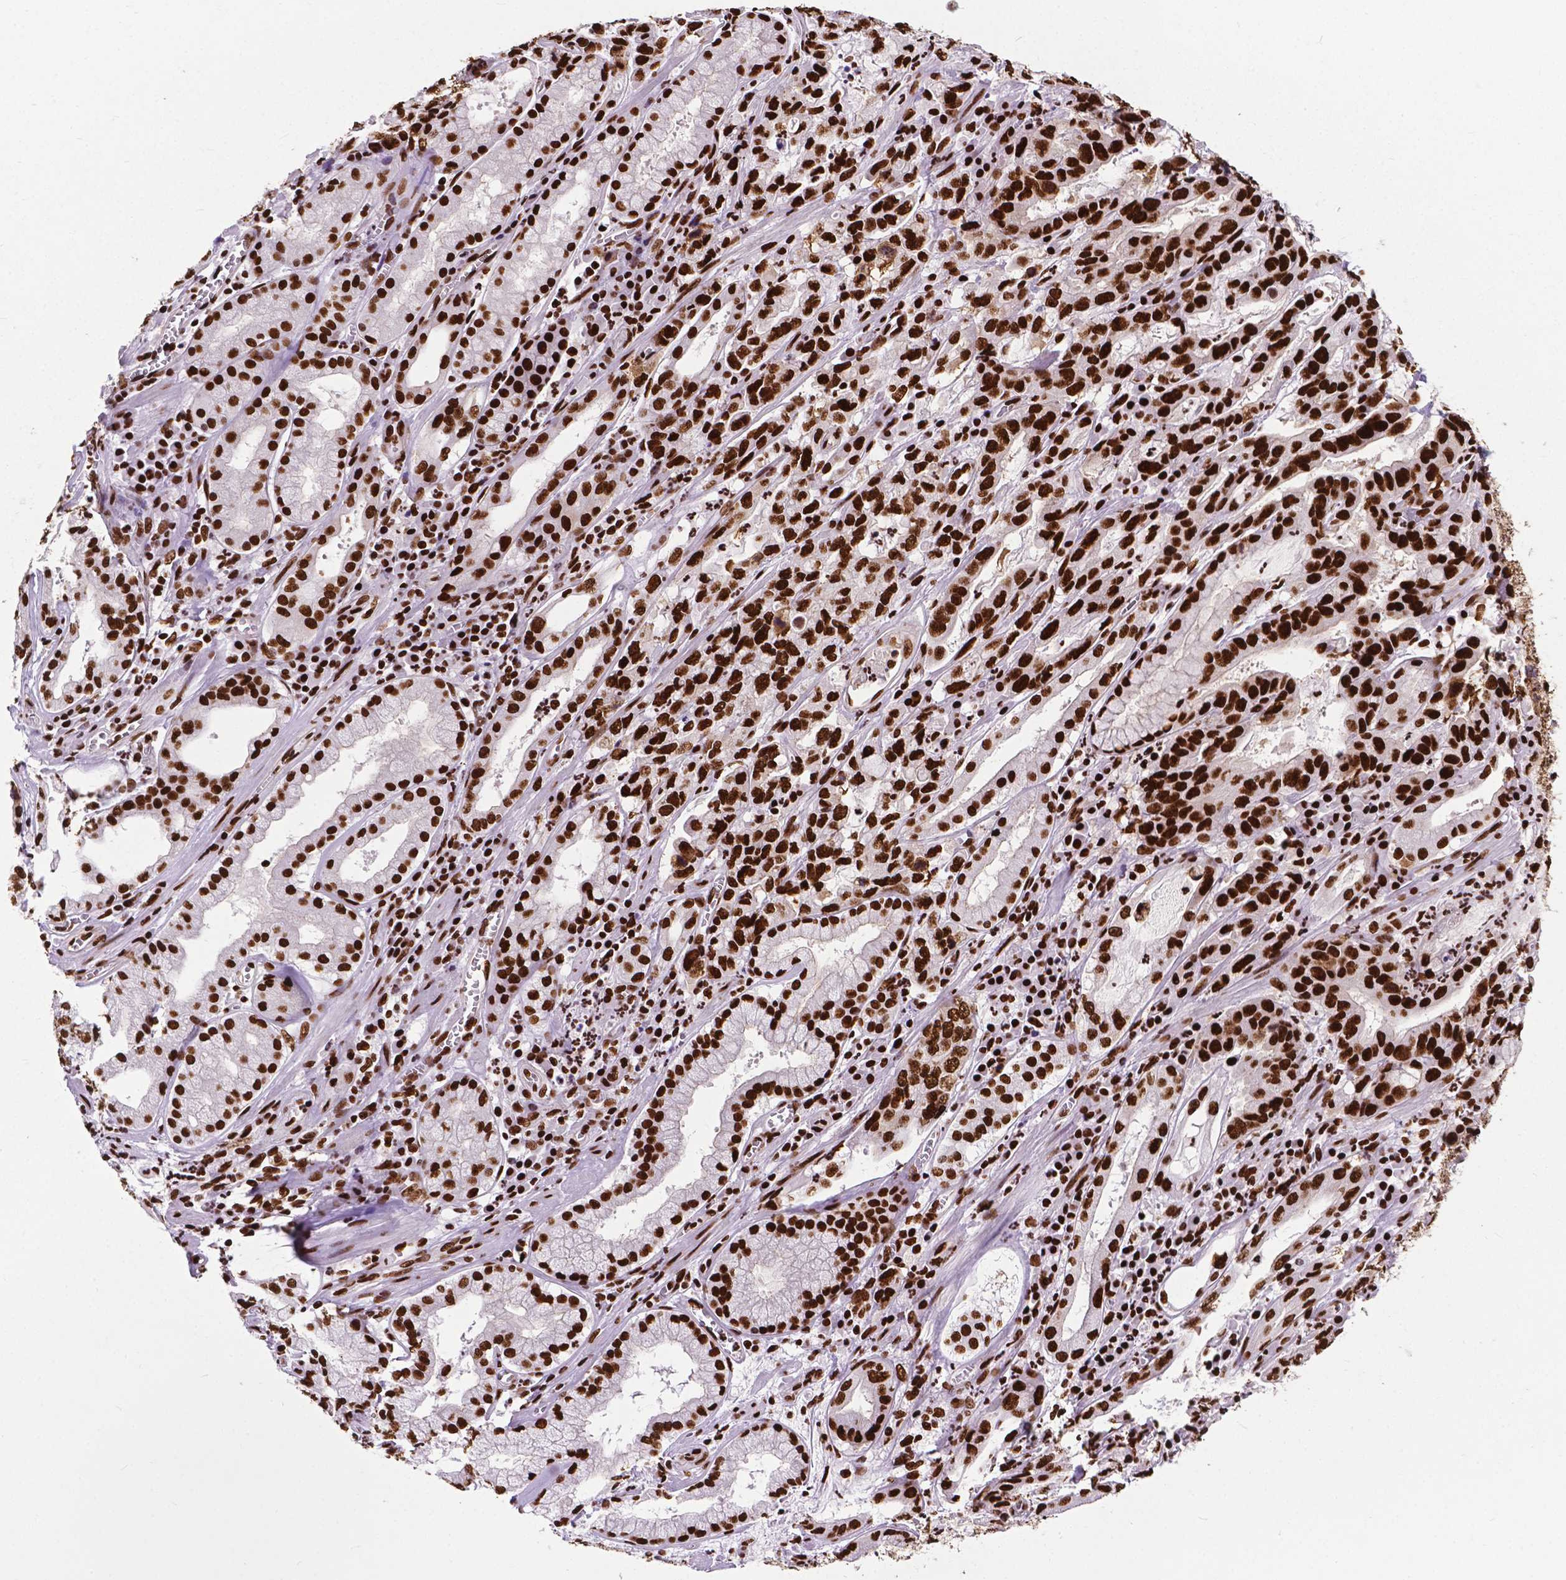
{"staining": {"intensity": "strong", "quantity": ">75%", "location": "nuclear"}, "tissue": "stomach cancer", "cell_type": "Tumor cells", "image_type": "cancer", "snomed": [{"axis": "morphology", "description": "Adenocarcinoma, NOS"}, {"axis": "topography", "description": "Stomach, lower"}], "caption": "Strong nuclear expression is present in about >75% of tumor cells in stomach cancer (adenocarcinoma). The staining was performed using DAB to visualize the protein expression in brown, while the nuclei were stained in blue with hematoxylin (Magnification: 20x).", "gene": "SMIM5", "patient": {"sex": "female", "age": 76}}